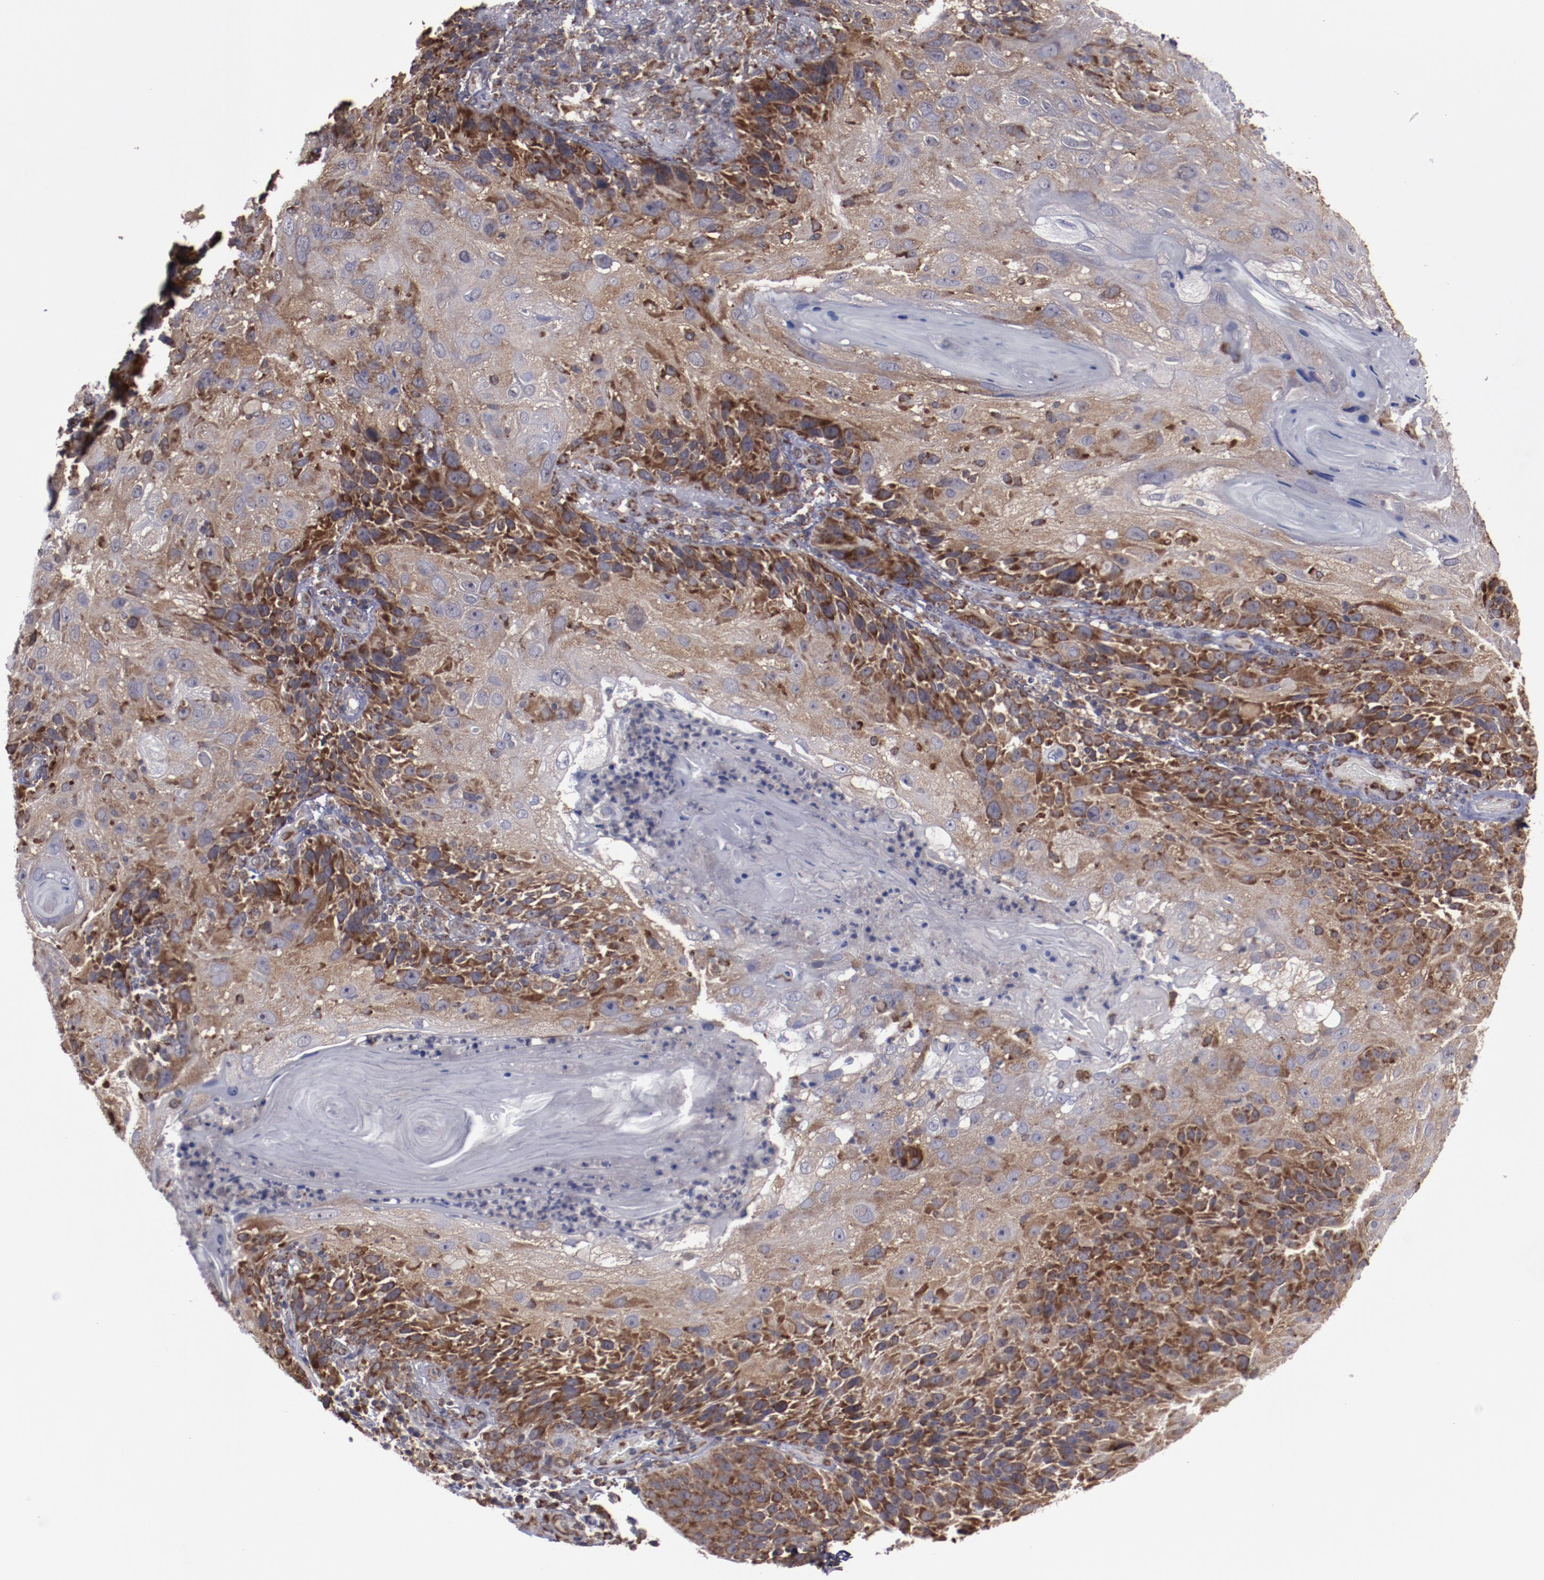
{"staining": {"intensity": "strong", "quantity": "25%-75%", "location": "cytoplasmic/membranous"}, "tissue": "skin cancer", "cell_type": "Tumor cells", "image_type": "cancer", "snomed": [{"axis": "morphology", "description": "Normal tissue, NOS"}, {"axis": "morphology", "description": "Squamous cell carcinoma, NOS"}, {"axis": "topography", "description": "Skin"}], "caption": "This is a photomicrograph of immunohistochemistry (IHC) staining of skin squamous cell carcinoma, which shows strong positivity in the cytoplasmic/membranous of tumor cells.", "gene": "RPS4Y1", "patient": {"sex": "female", "age": 83}}